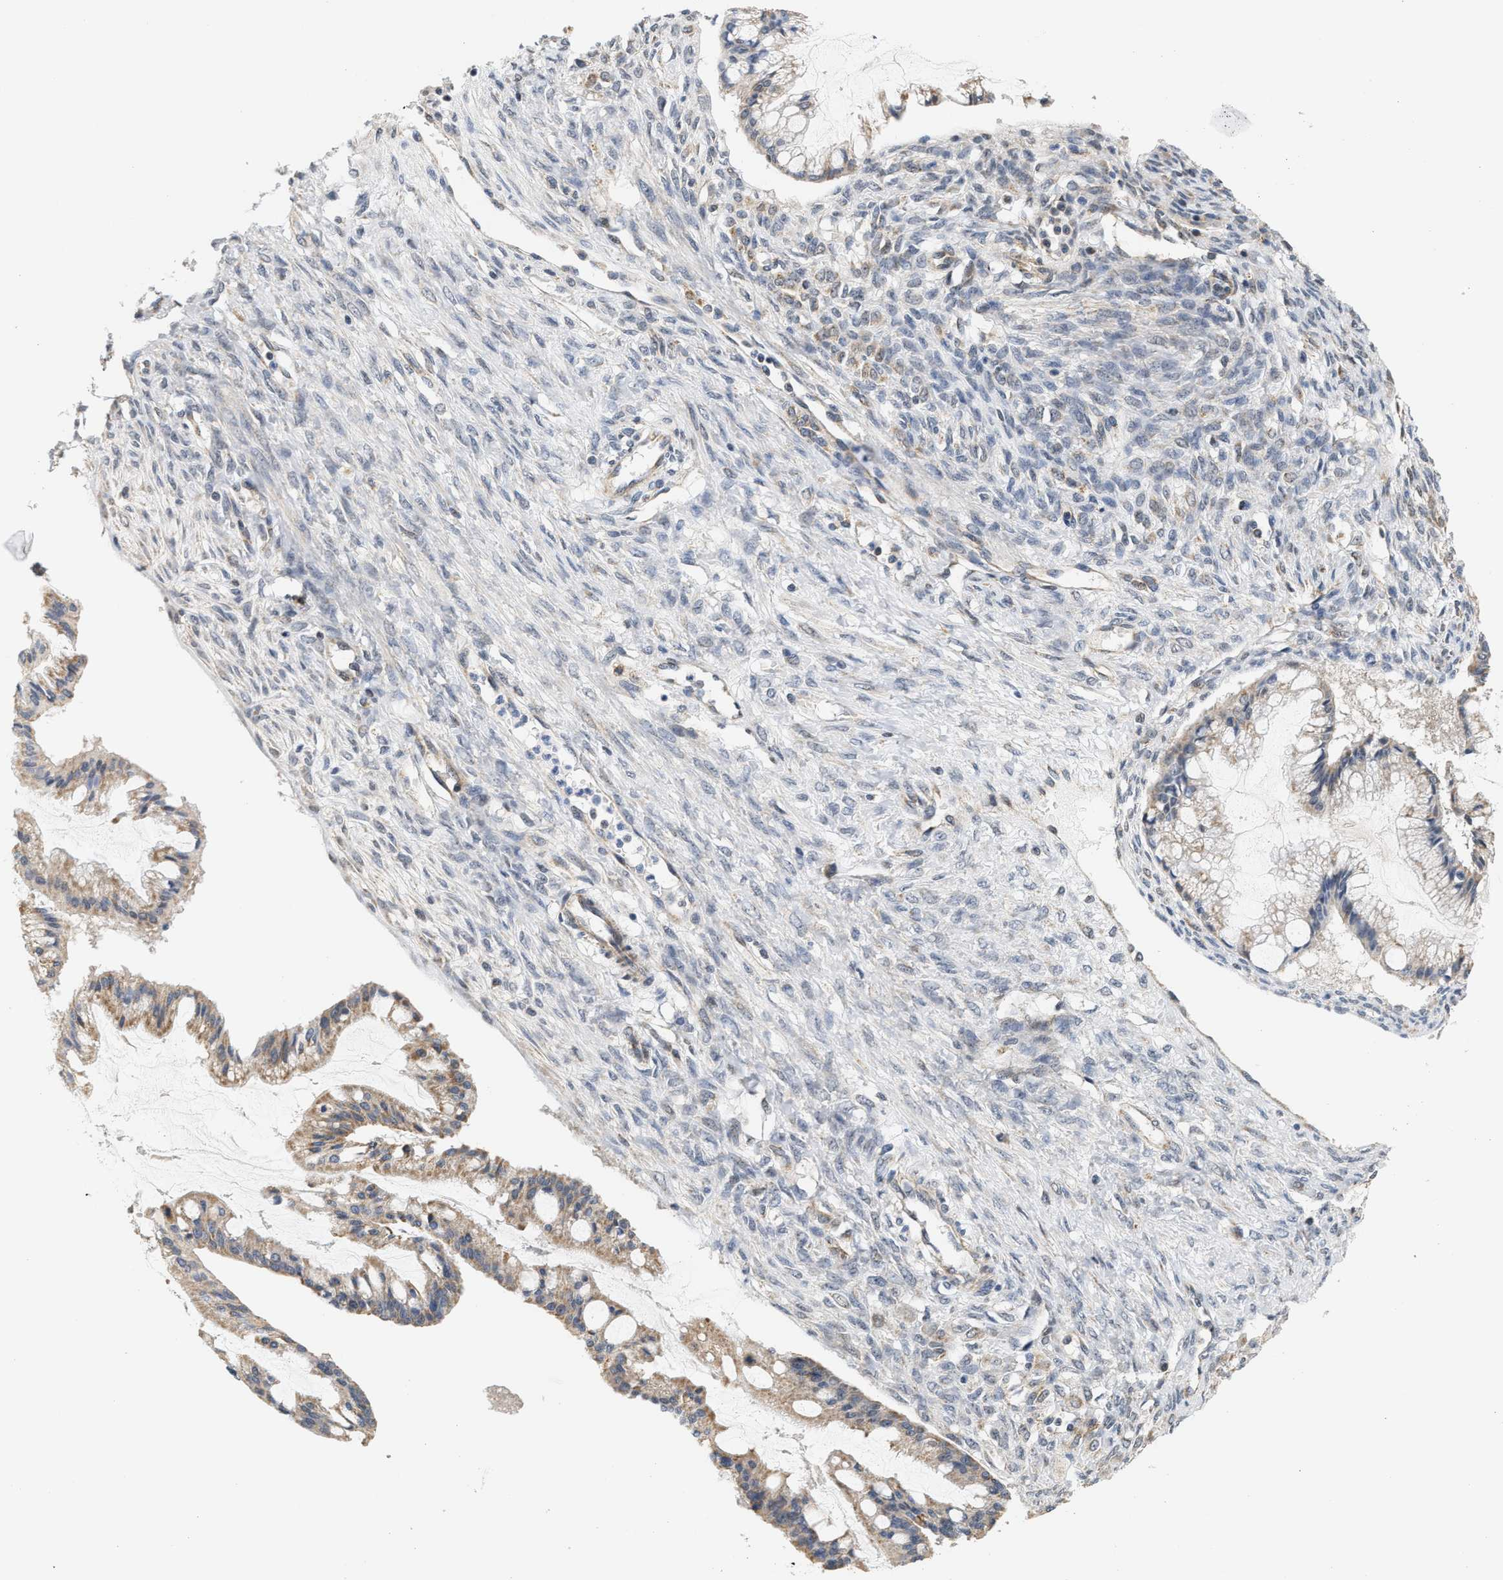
{"staining": {"intensity": "weak", "quantity": "25%-75%", "location": "cytoplasmic/membranous"}, "tissue": "ovarian cancer", "cell_type": "Tumor cells", "image_type": "cancer", "snomed": [{"axis": "morphology", "description": "Cystadenocarcinoma, mucinous, NOS"}, {"axis": "topography", "description": "Ovary"}], "caption": "Protein staining displays weak cytoplasmic/membranous positivity in about 25%-75% of tumor cells in ovarian cancer (mucinous cystadenocarcinoma). Nuclei are stained in blue.", "gene": "GIGYF1", "patient": {"sex": "female", "age": 73}}